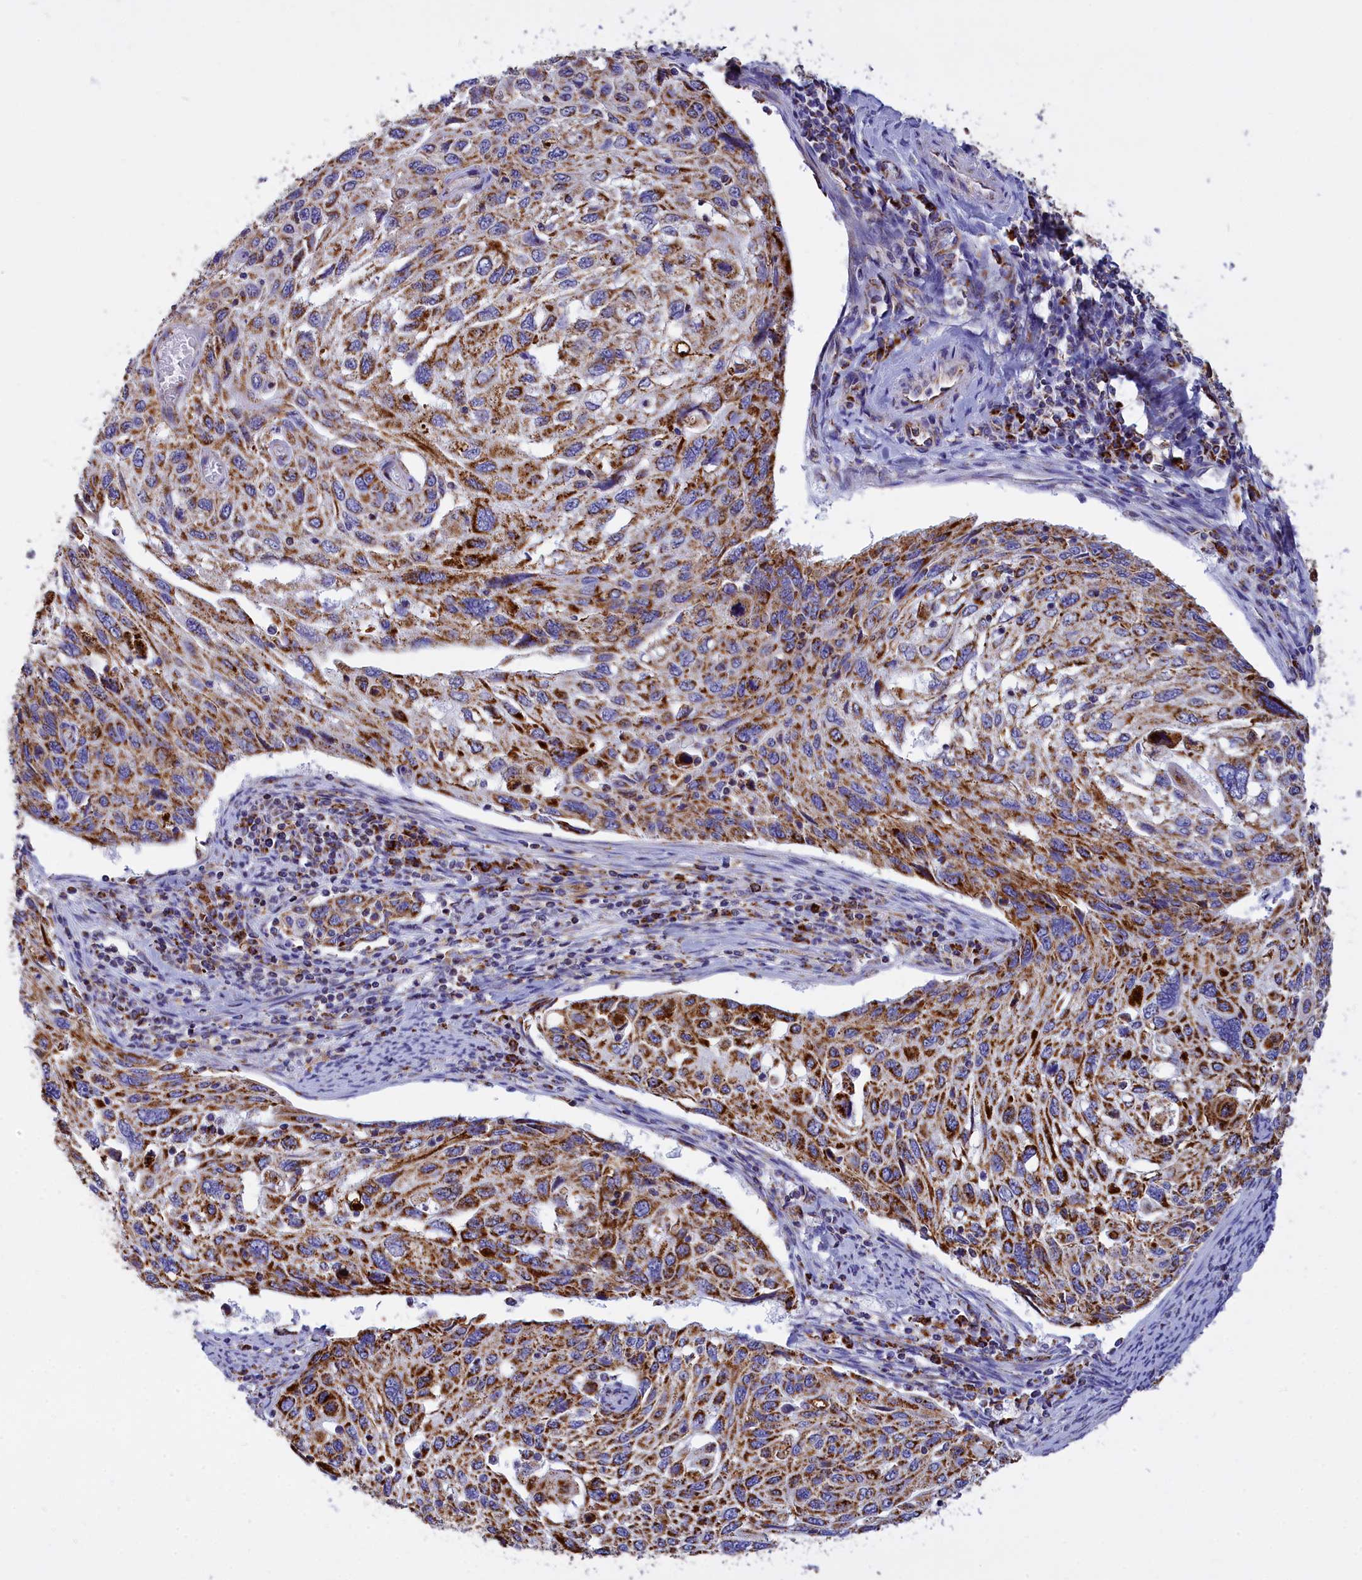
{"staining": {"intensity": "strong", "quantity": ">75%", "location": "cytoplasmic/membranous"}, "tissue": "cervical cancer", "cell_type": "Tumor cells", "image_type": "cancer", "snomed": [{"axis": "morphology", "description": "Squamous cell carcinoma, NOS"}, {"axis": "topography", "description": "Cervix"}], "caption": "Cervical cancer (squamous cell carcinoma) stained with immunohistochemistry exhibits strong cytoplasmic/membranous expression in approximately >75% of tumor cells.", "gene": "VDAC2", "patient": {"sex": "female", "age": 70}}